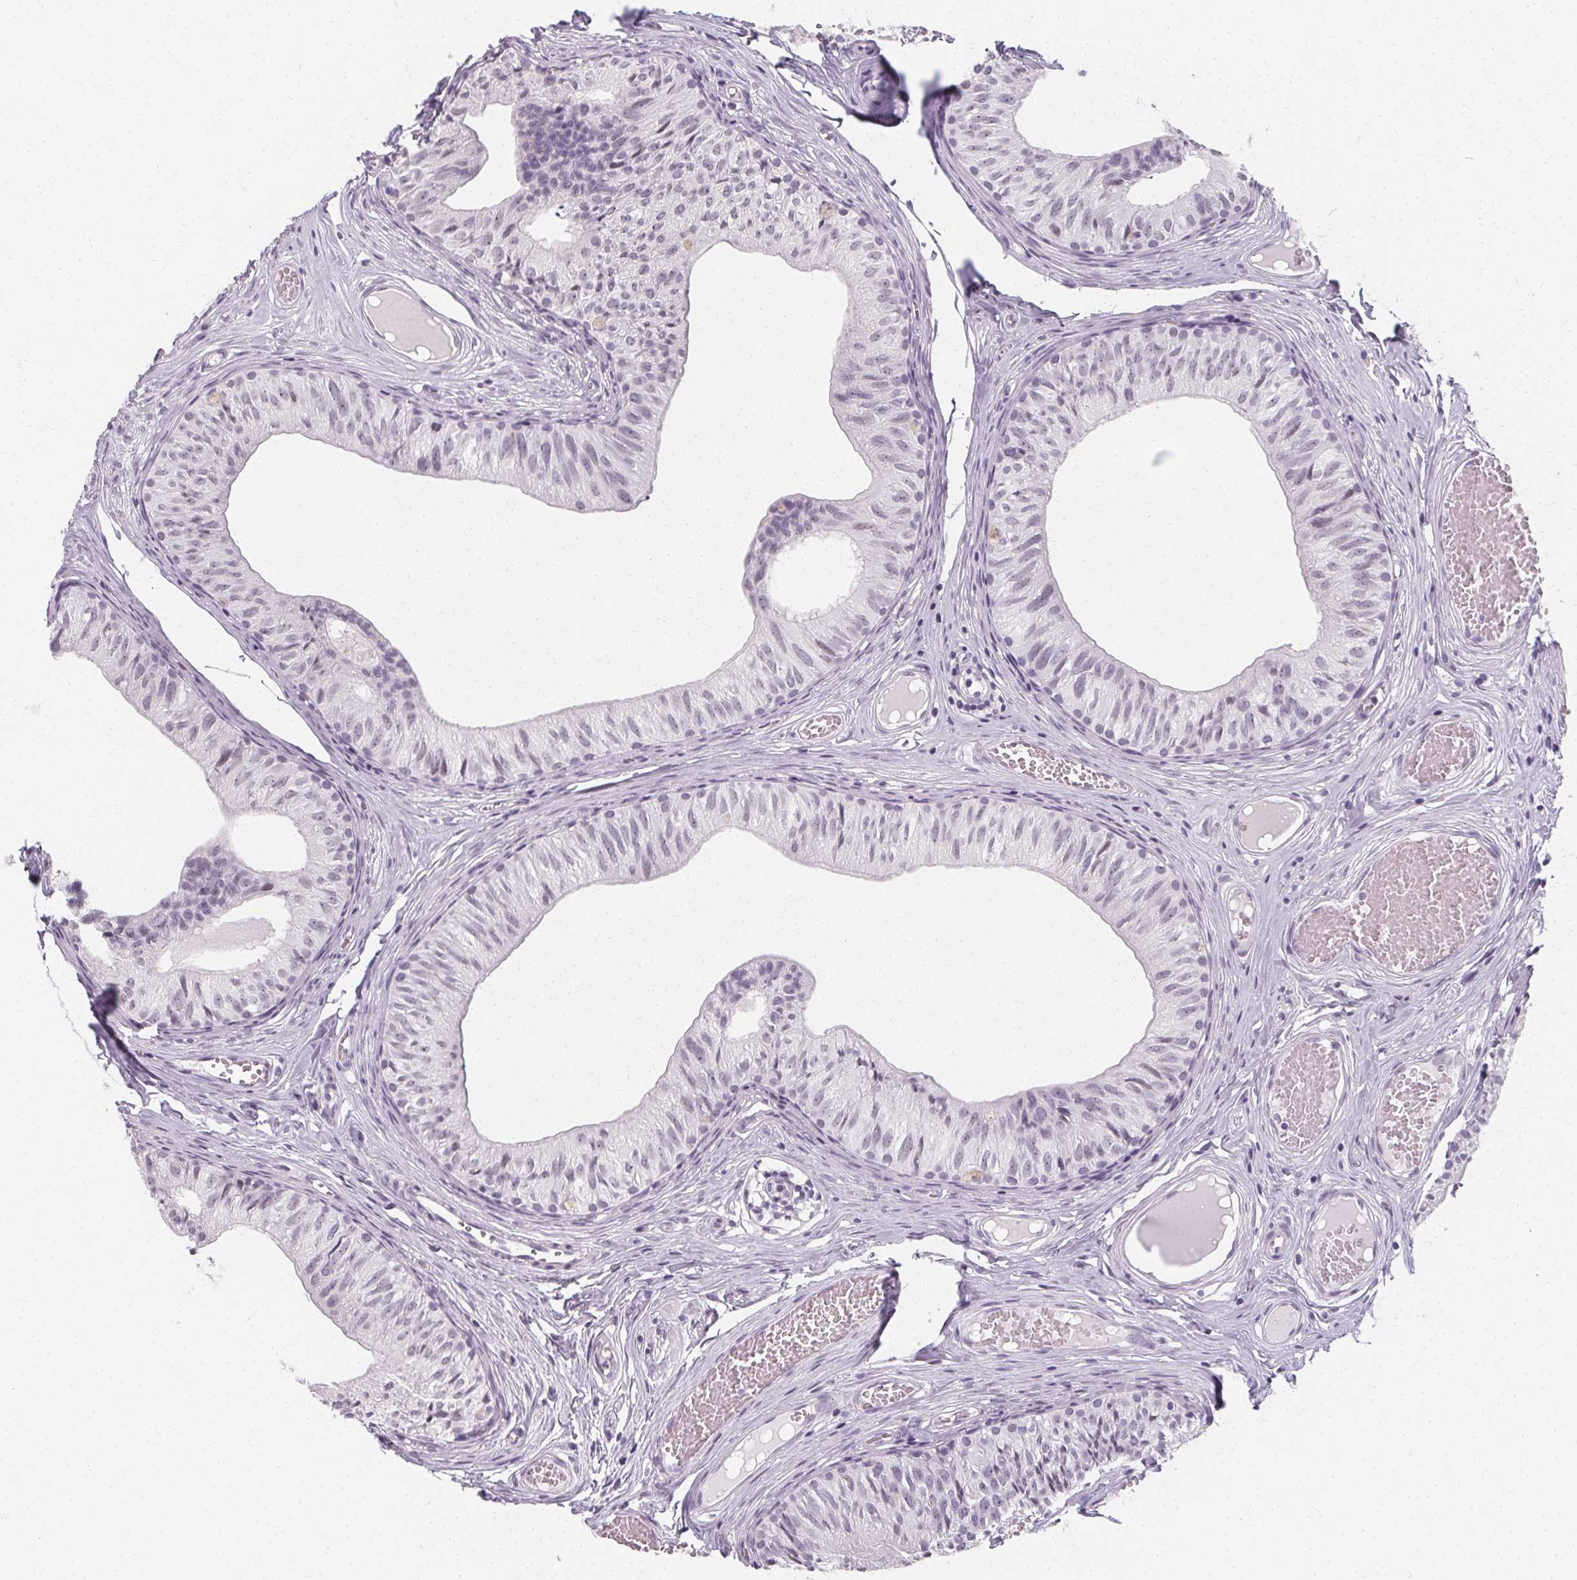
{"staining": {"intensity": "negative", "quantity": "none", "location": "none"}, "tissue": "epididymis", "cell_type": "Glandular cells", "image_type": "normal", "snomed": [{"axis": "morphology", "description": "Normal tissue, NOS"}, {"axis": "topography", "description": "Epididymis"}], "caption": "Immunohistochemistry (IHC) of unremarkable human epididymis demonstrates no expression in glandular cells.", "gene": "SYNPR", "patient": {"sex": "male", "age": 25}}